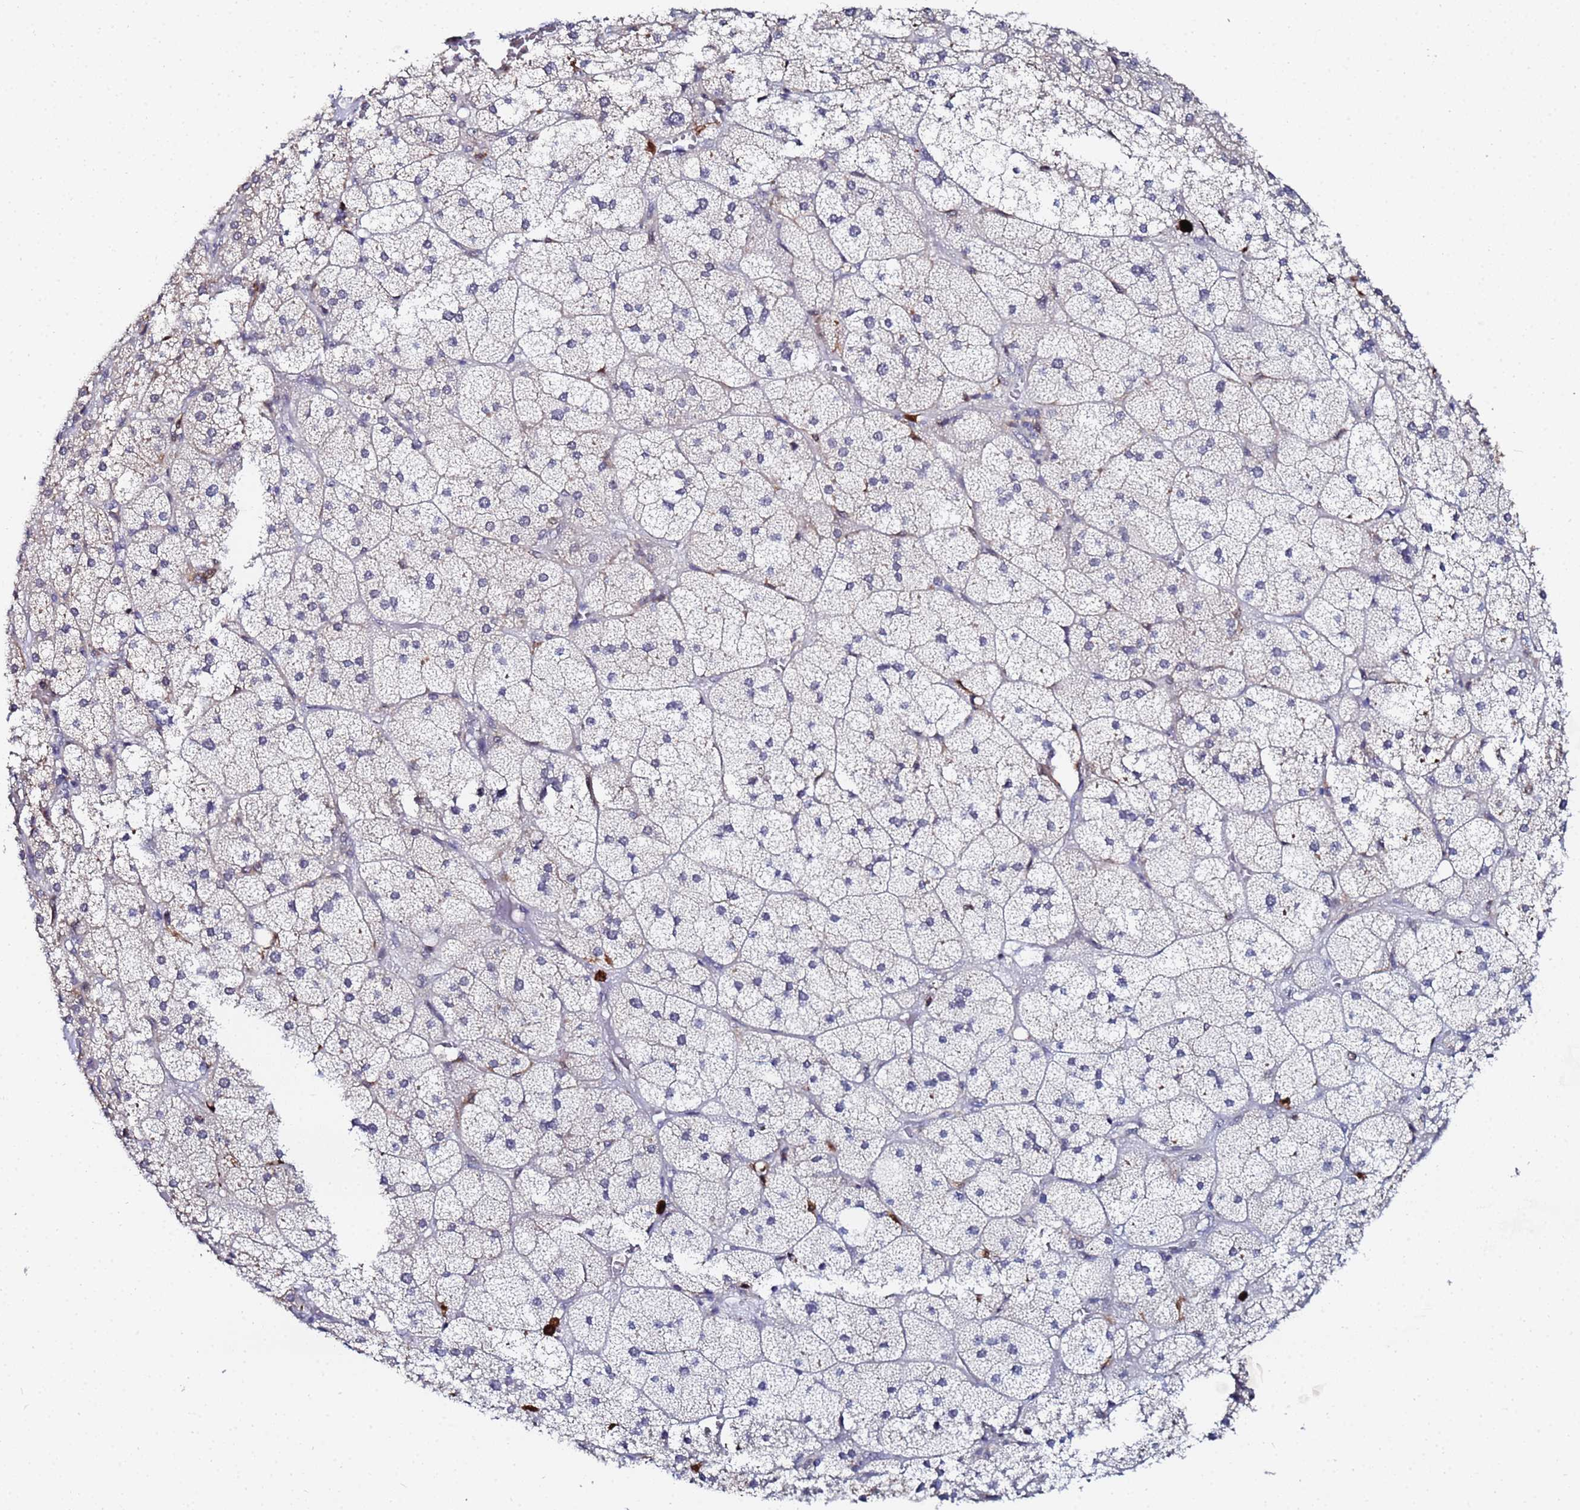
{"staining": {"intensity": "weak", "quantity": "<25%", "location": "nuclear"}, "tissue": "adrenal gland", "cell_type": "Glandular cells", "image_type": "normal", "snomed": [{"axis": "morphology", "description": "Normal tissue, NOS"}, {"axis": "topography", "description": "Adrenal gland"}], "caption": "DAB (3,3'-diaminobenzidine) immunohistochemical staining of benign adrenal gland displays no significant expression in glandular cells.", "gene": "MTCL1", "patient": {"sex": "female", "age": 61}}